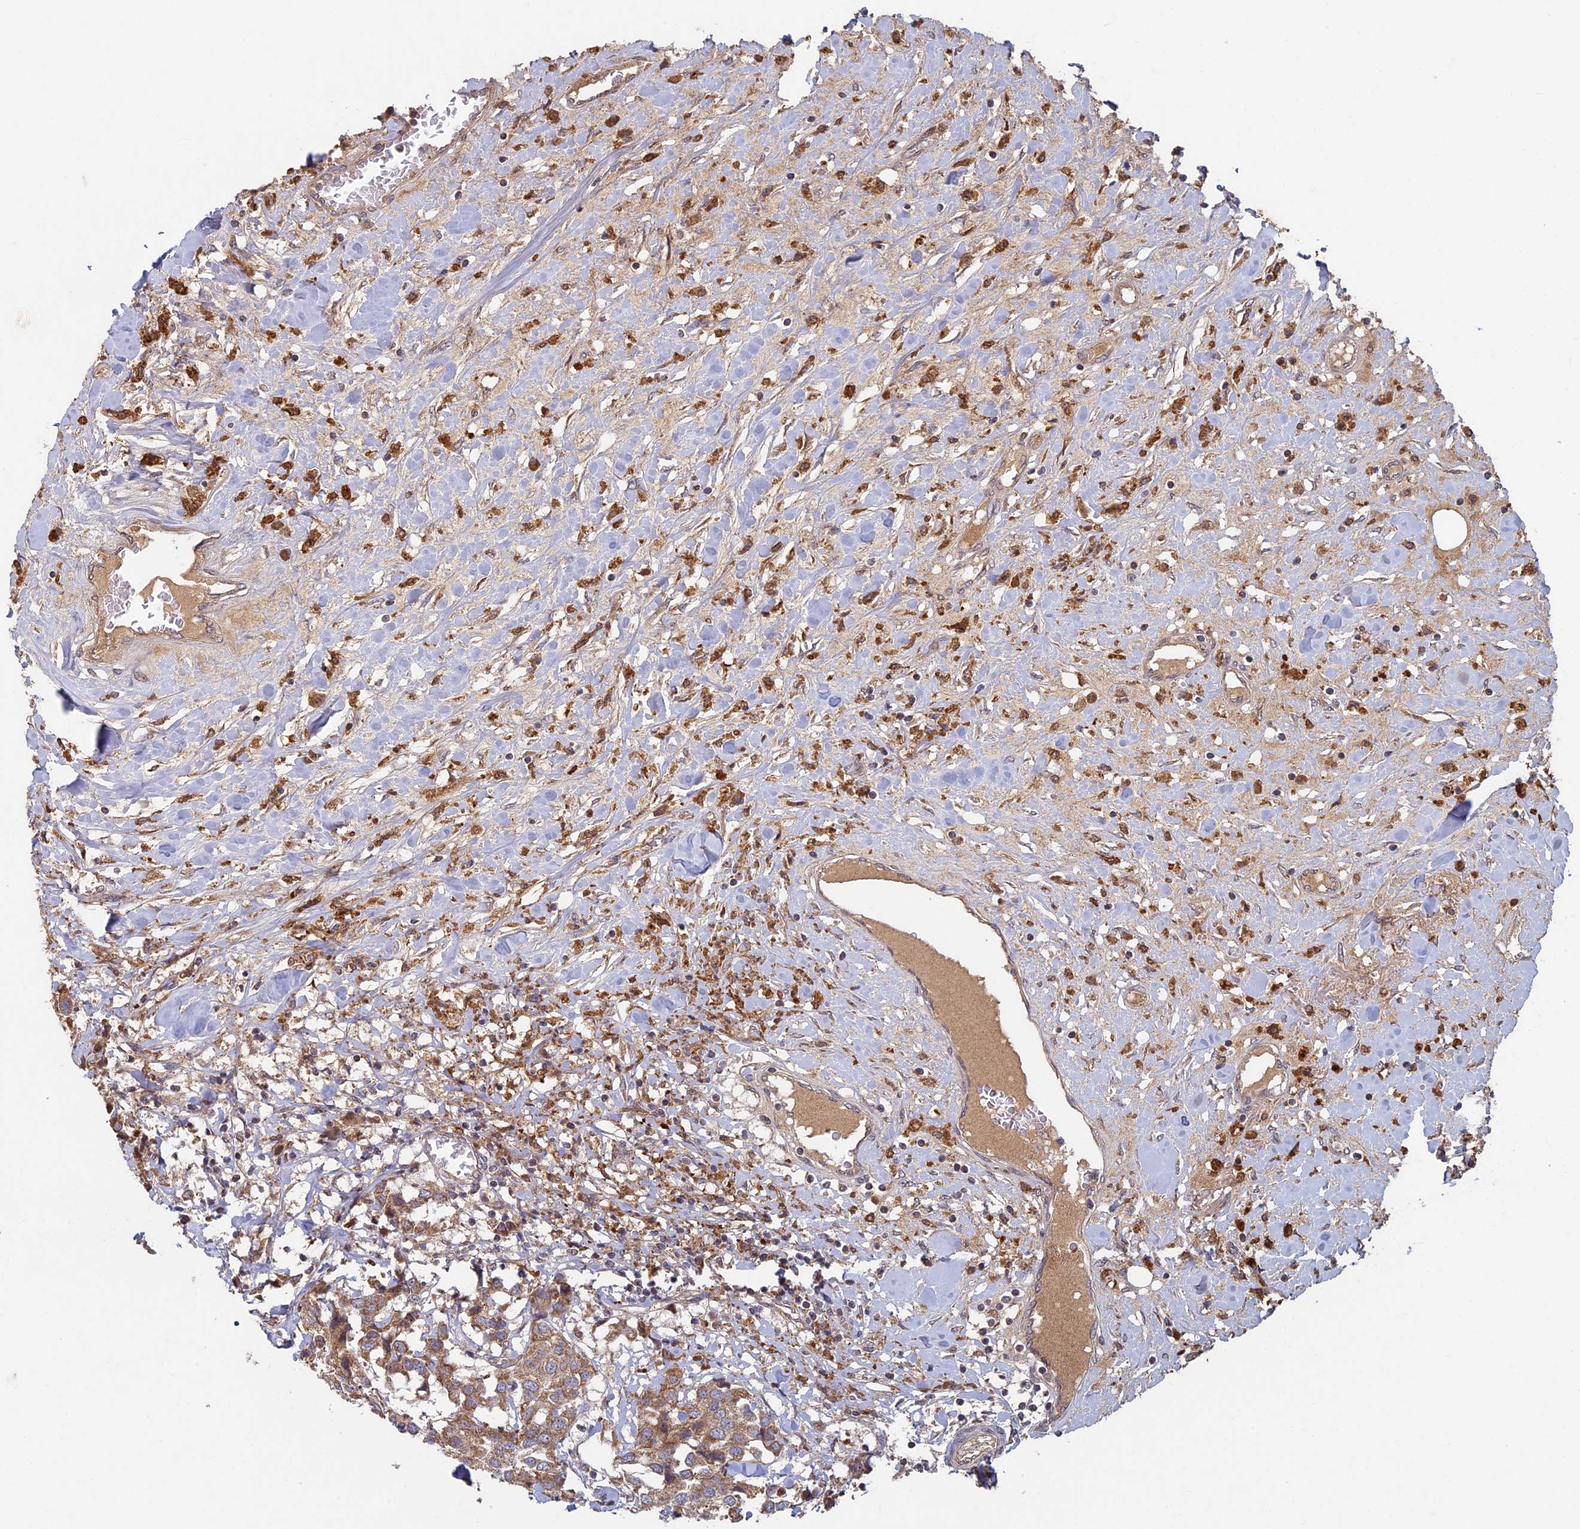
{"staining": {"intensity": "weak", "quantity": ">75%", "location": "cytoplasmic/membranous"}, "tissue": "breast cancer", "cell_type": "Tumor cells", "image_type": "cancer", "snomed": [{"axis": "morphology", "description": "Duct carcinoma"}, {"axis": "topography", "description": "Breast"}], "caption": "Breast infiltrating ductal carcinoma stained with immunohistochemistry (IHC) shows weak cytoplasmic/membranous positivity in about >75% of tumor cells.", "gene": "RCCD1", "patient": {"sex": "female", "age": 80}}